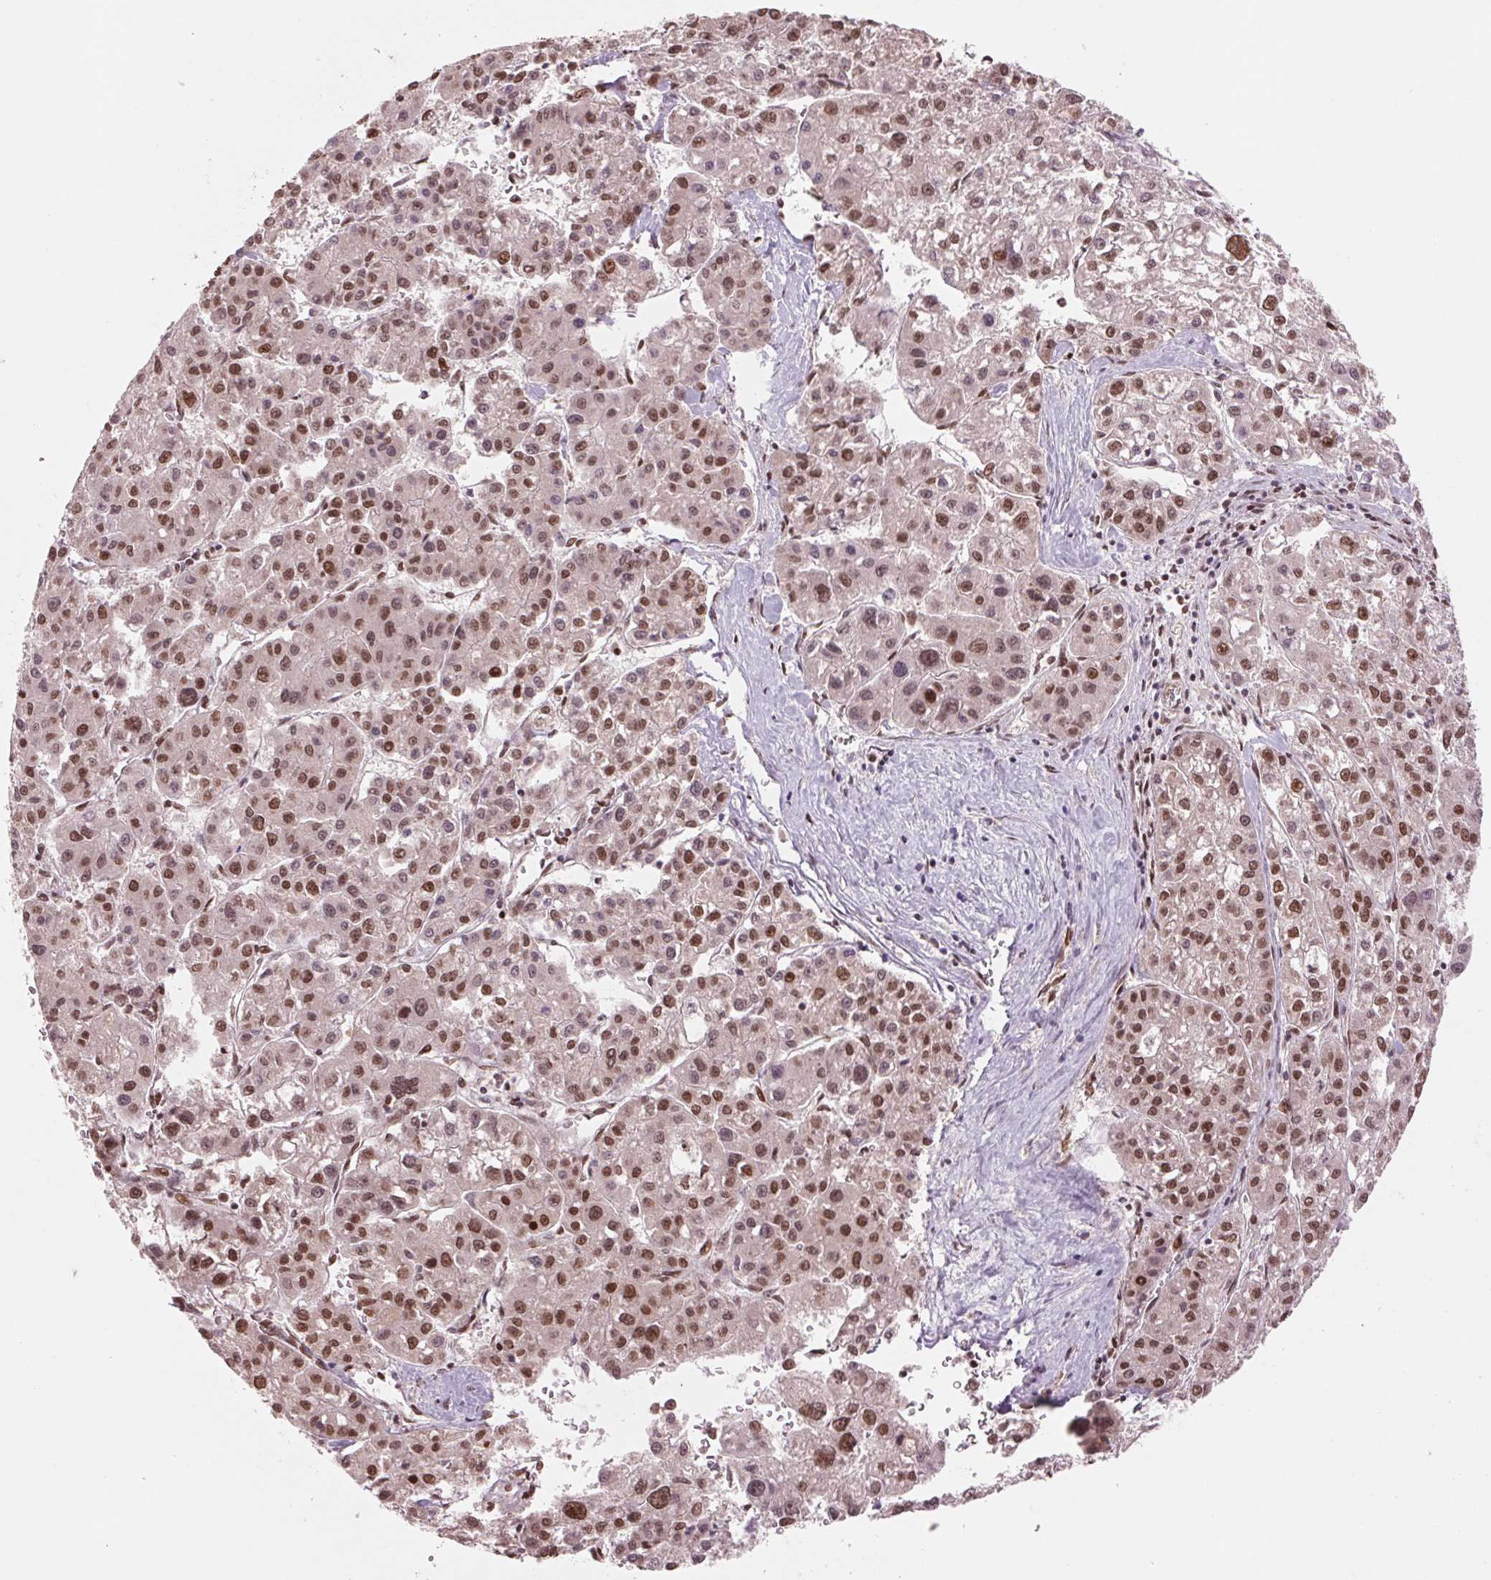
{"staining": {"intensity": "moderate", "quantity": ">75%", "location": "nuclear"}, "tissue": "liver cancer", "cell_type": "Tumor cells", "image_type": "cancer", "snomed": [{"axis": "morphology", "description": "Carcinoma, Hepatocellular, NOS"}, {"axis": "topography", "description": "Liver"}], "caption": "Immunohistochemical staining of human liver hepatocellular carcinoma displays medium levels of moderate nuclear staining in approximately >75% of tumor cells.", "gene": "TTLL9", "patient": {"sex": "male", "age": 73}}